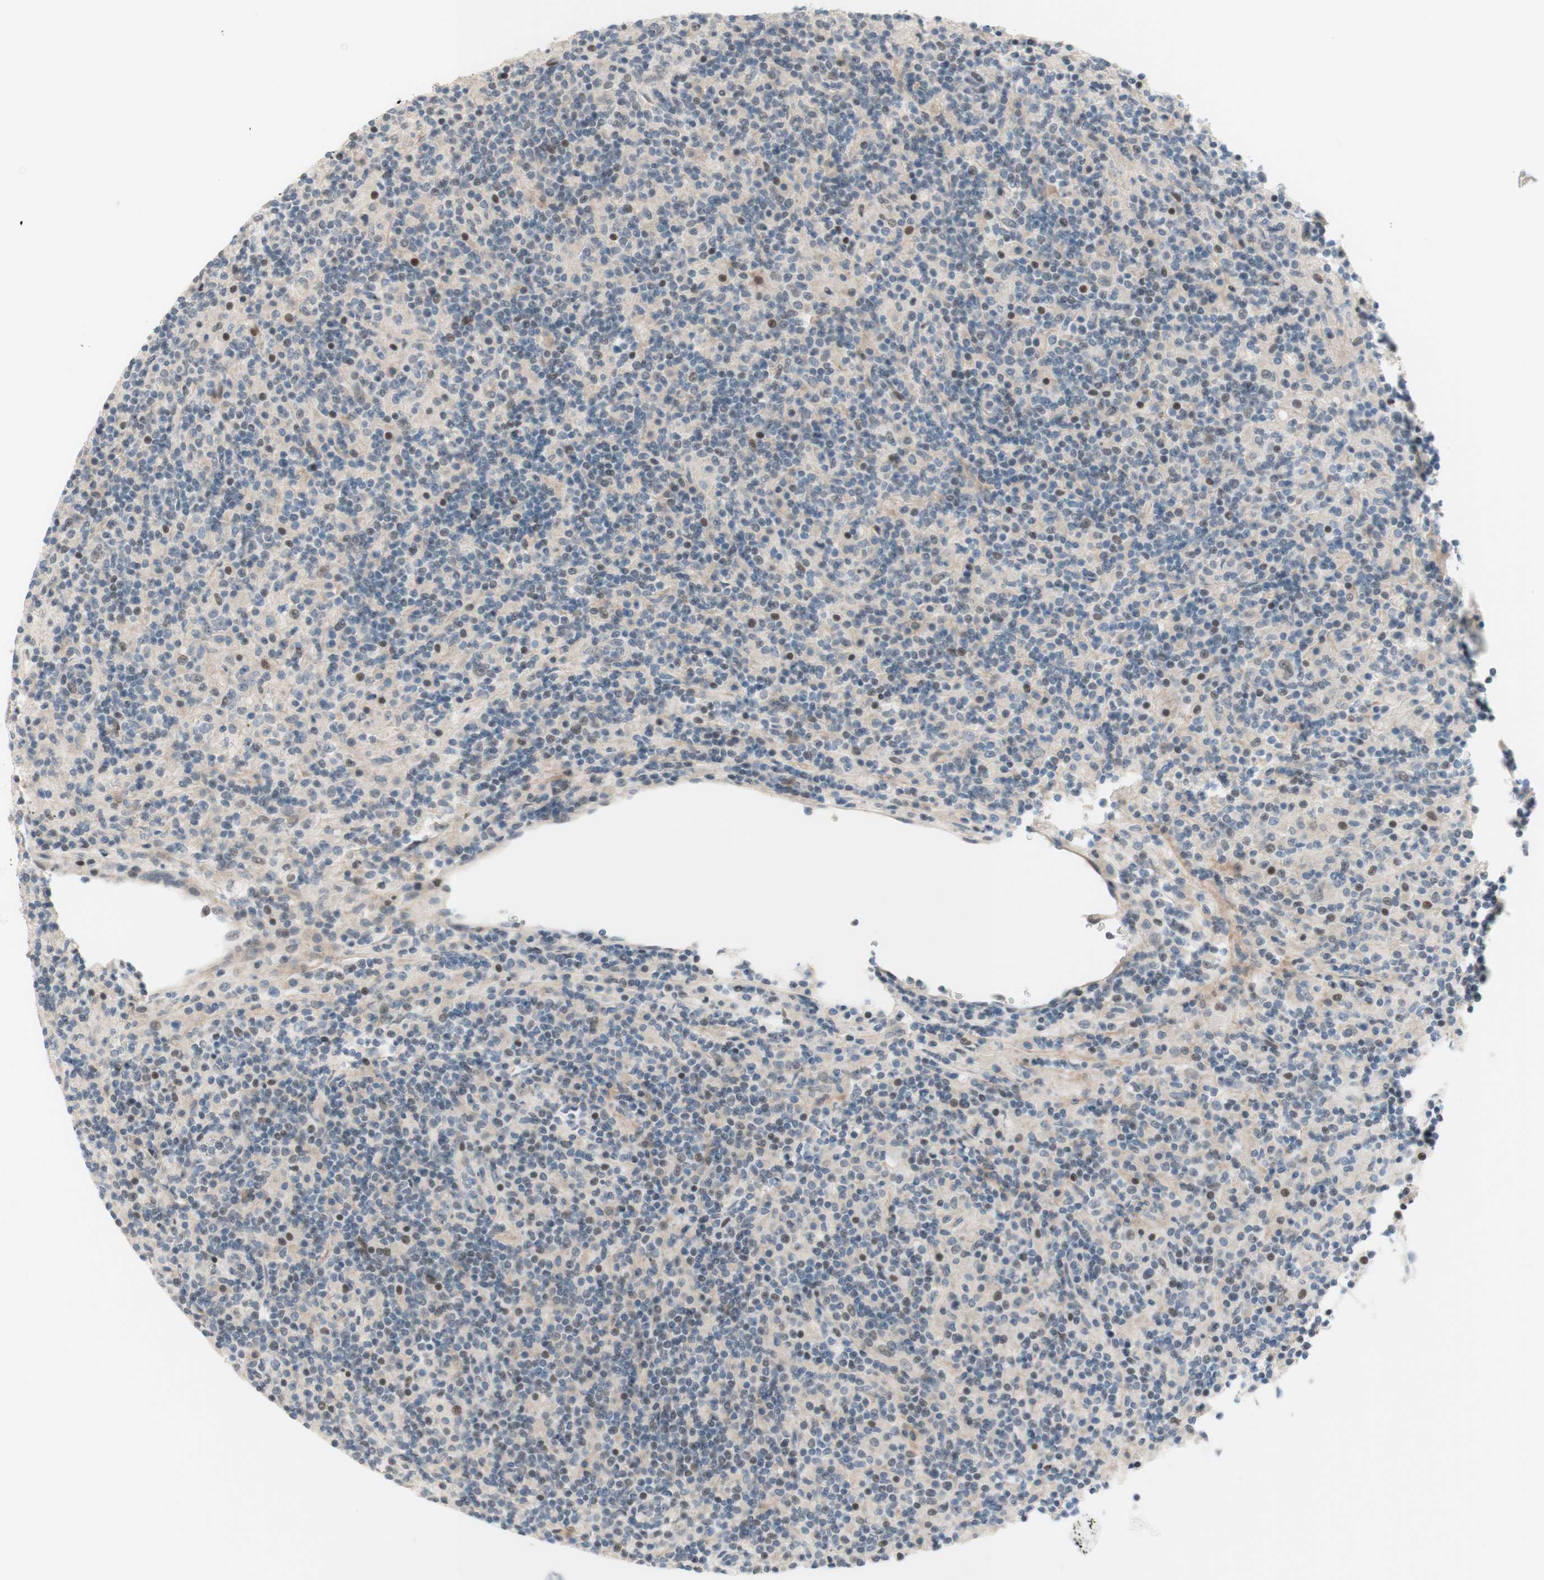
{"staining": {"intensity": "weak", "quantity": "25%-75%", "location": "cytoplasmic/membranous"}, "tissue": "lymphoma", "cell_type": "Tumor cells", "image_type": "cancer", "snomed": [{"axis": "morphology", "description": "Hodgkin's disease, NOS"}, {"axis": "topography", "description": "Lymph node"}], "caption": "Immunohistochemical staining of lymphoma reveals low levels of weak cytoplasmic/membranous positivity in about 25%-75% of tumor cells.", "gene": "JPH1", "patient": {"sex": "male", "age": 70}}